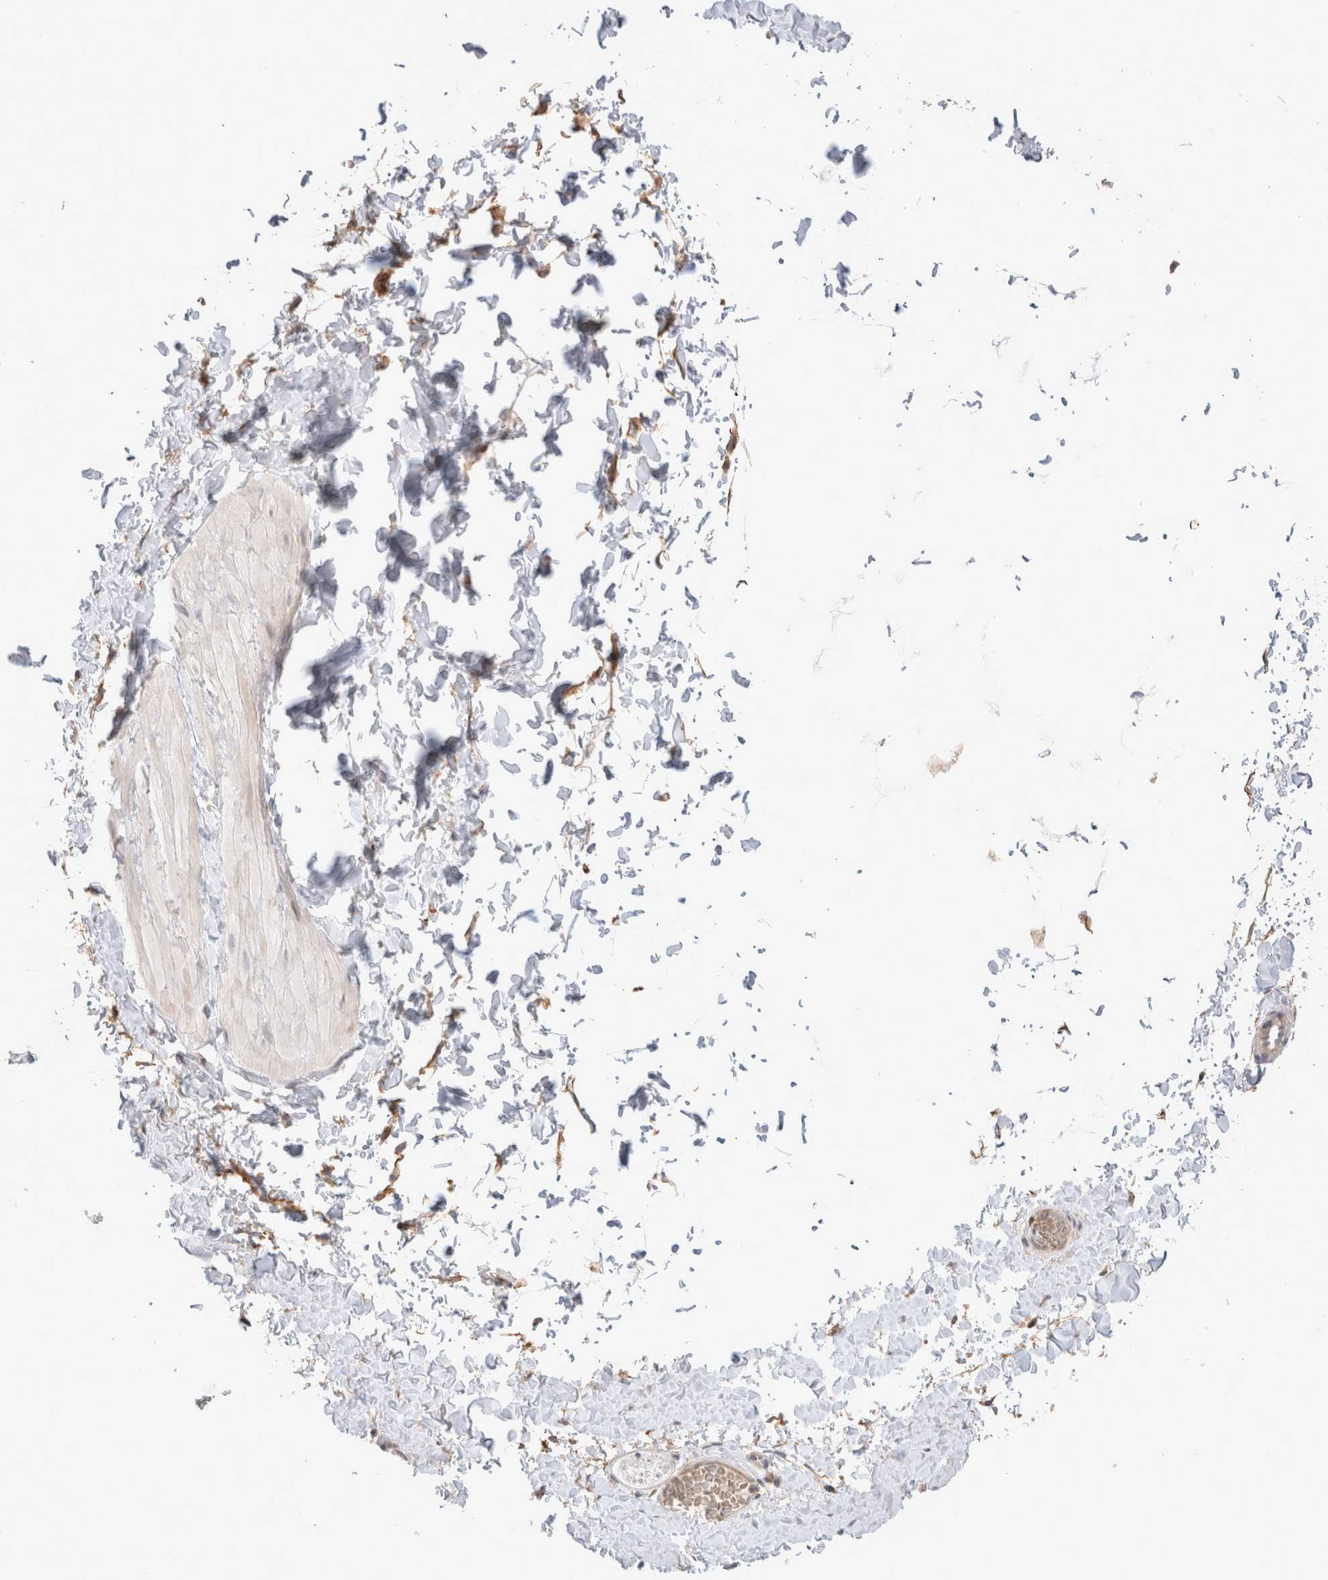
{"staining": {"intensity": "negative", "quantity": "none", "location": "none"}, "tissue": "adipose tissue", "cell_type": "Adipocytes", "image_type": "normal", "snomed": [{"axis": "morphology", "description": "Normal tissue, NOS"}, {"axis": "topography", "description": "Adipose tissue"}, {"axis": "topography", "description": "Vascular tissue"}, {"axis": "topography", "description": "Peripheral nerve tissue"}], "caption": "DAB immunohistochemical staining of unremarkable human adipose tissue demonstrates no significant expression in adipocytes.", "gene": "TCF4", "patient": {"sex": "male", "age": 25}}